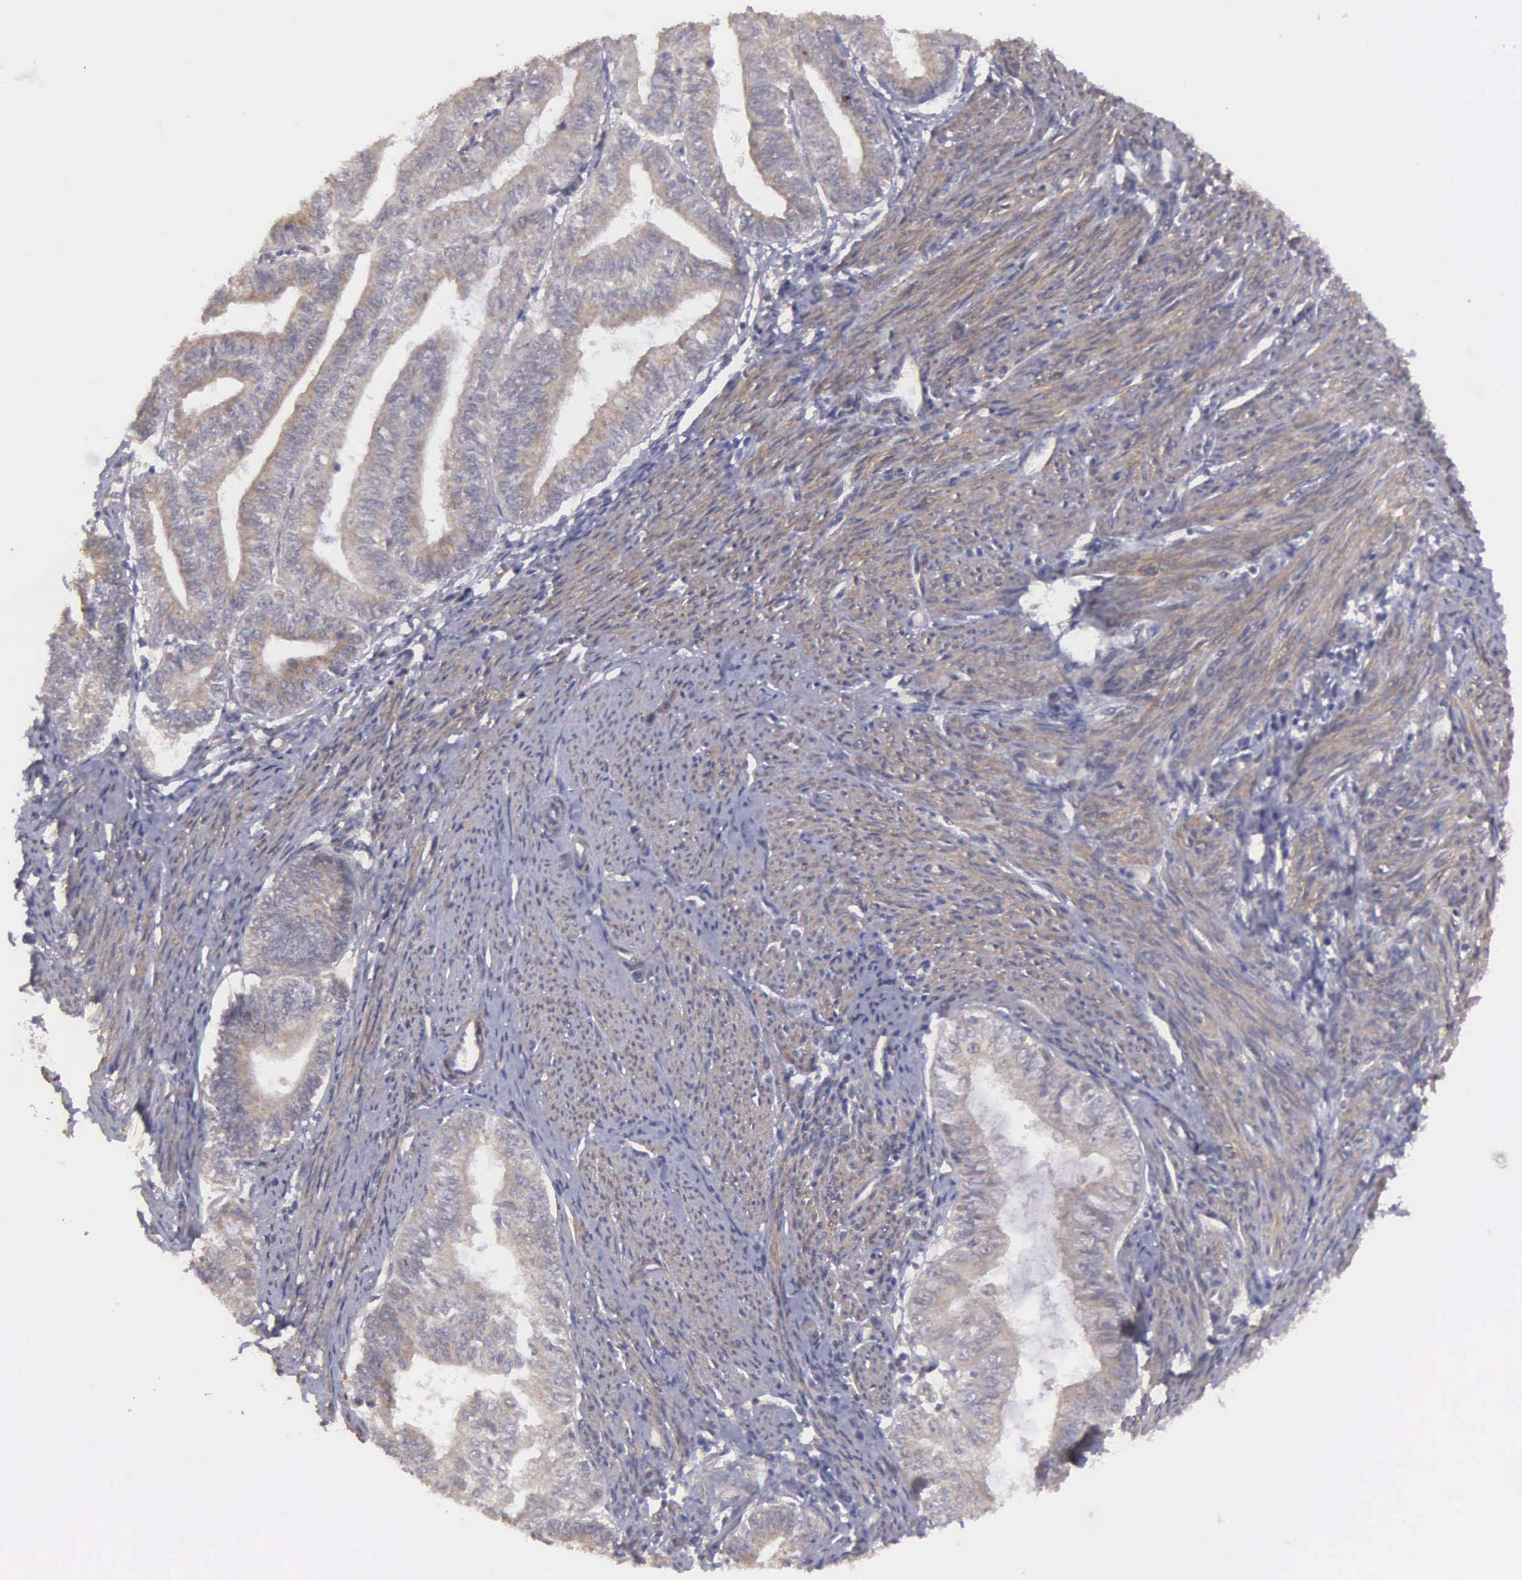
{"staining": {"intensity": "weak", "quantity": ">75%", "location": "cytoplasmic/membranous"}, "tissue": "endometrial cancer", "cell_type": "Tumor cells", "image_type": "cancer", "snomed": [{"axis": "morphology", "description": "Adenocarcinoma, NOS"}, {"axis": "topography", "description": "Endometrium"}], "caption": "Protein expression by immunohistochemistry (IHC) exhibits weak cytoplasmic/membranous expression in approximately >75% of tumor cells in adenocarcinoma (endometrial). The protein of interest is stained brown, and the nuclei are stained in blue (DAB (3,3'-diaminobenzidine) IHC with brightfield microscopy, high magnification).", "gene": "RTL10", "patient": {"sex": "female", "age": 66}}